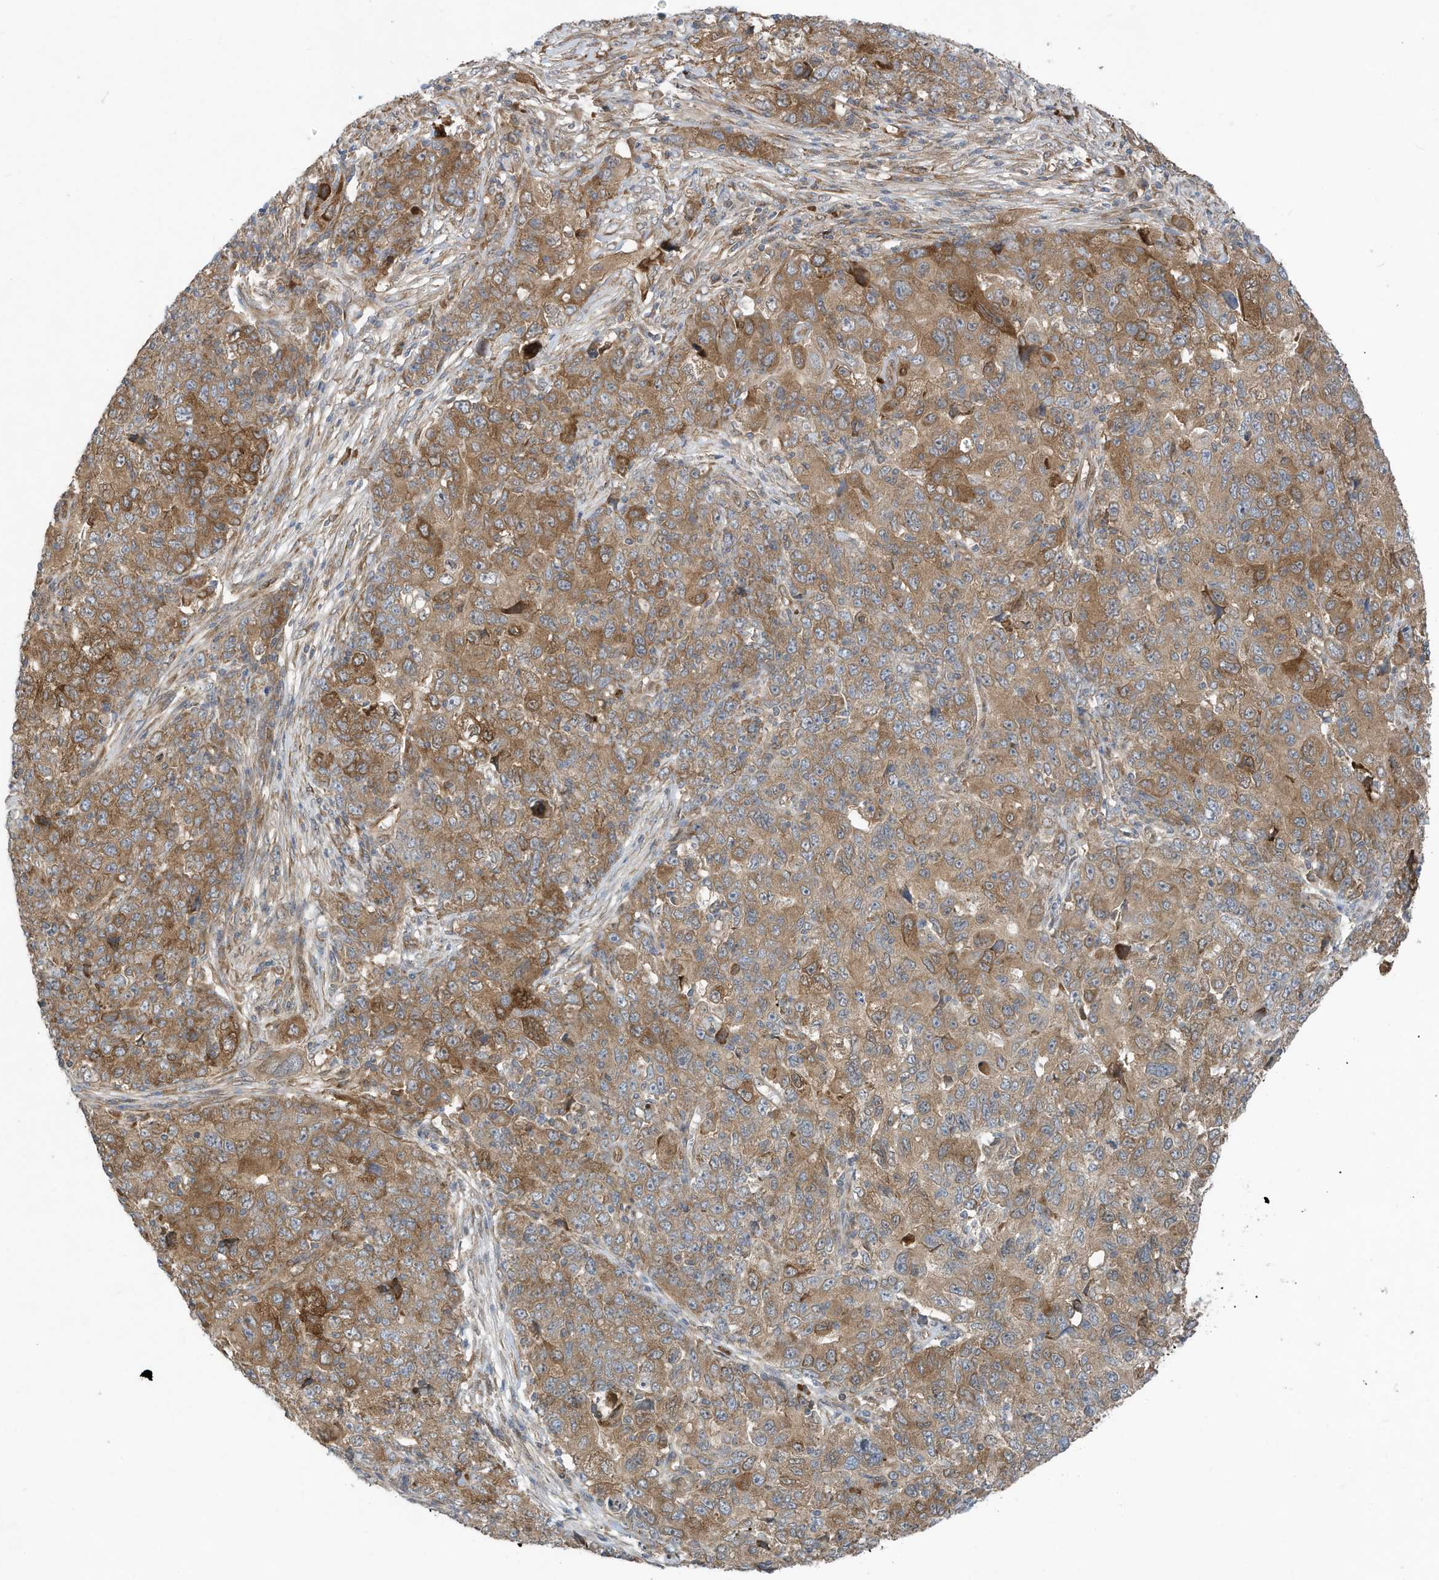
{"staining": {"intensity": "moderate", "quantity": ">75%", "location": "cytoplasmic/membranous"}, "tissue": "ovarian cancer", "cell_type": "Tumor cells", "image_type": "cancer", "snomed": [{"axis": "morphology", "description": "Carcinoma, endometroid"}, {"axis": "topography", "description": "Ovary"}], "caption": "Endometroid carcinoma (ovarian) stained with IHC displays moderate cytoplasmic/membranous positivity in approximately >75% of tumor cells. (Brightfield microscopy of DAB IHC at high magnification).", "gene": "USE1", "patient": {"sex": "female", "age": 42}}